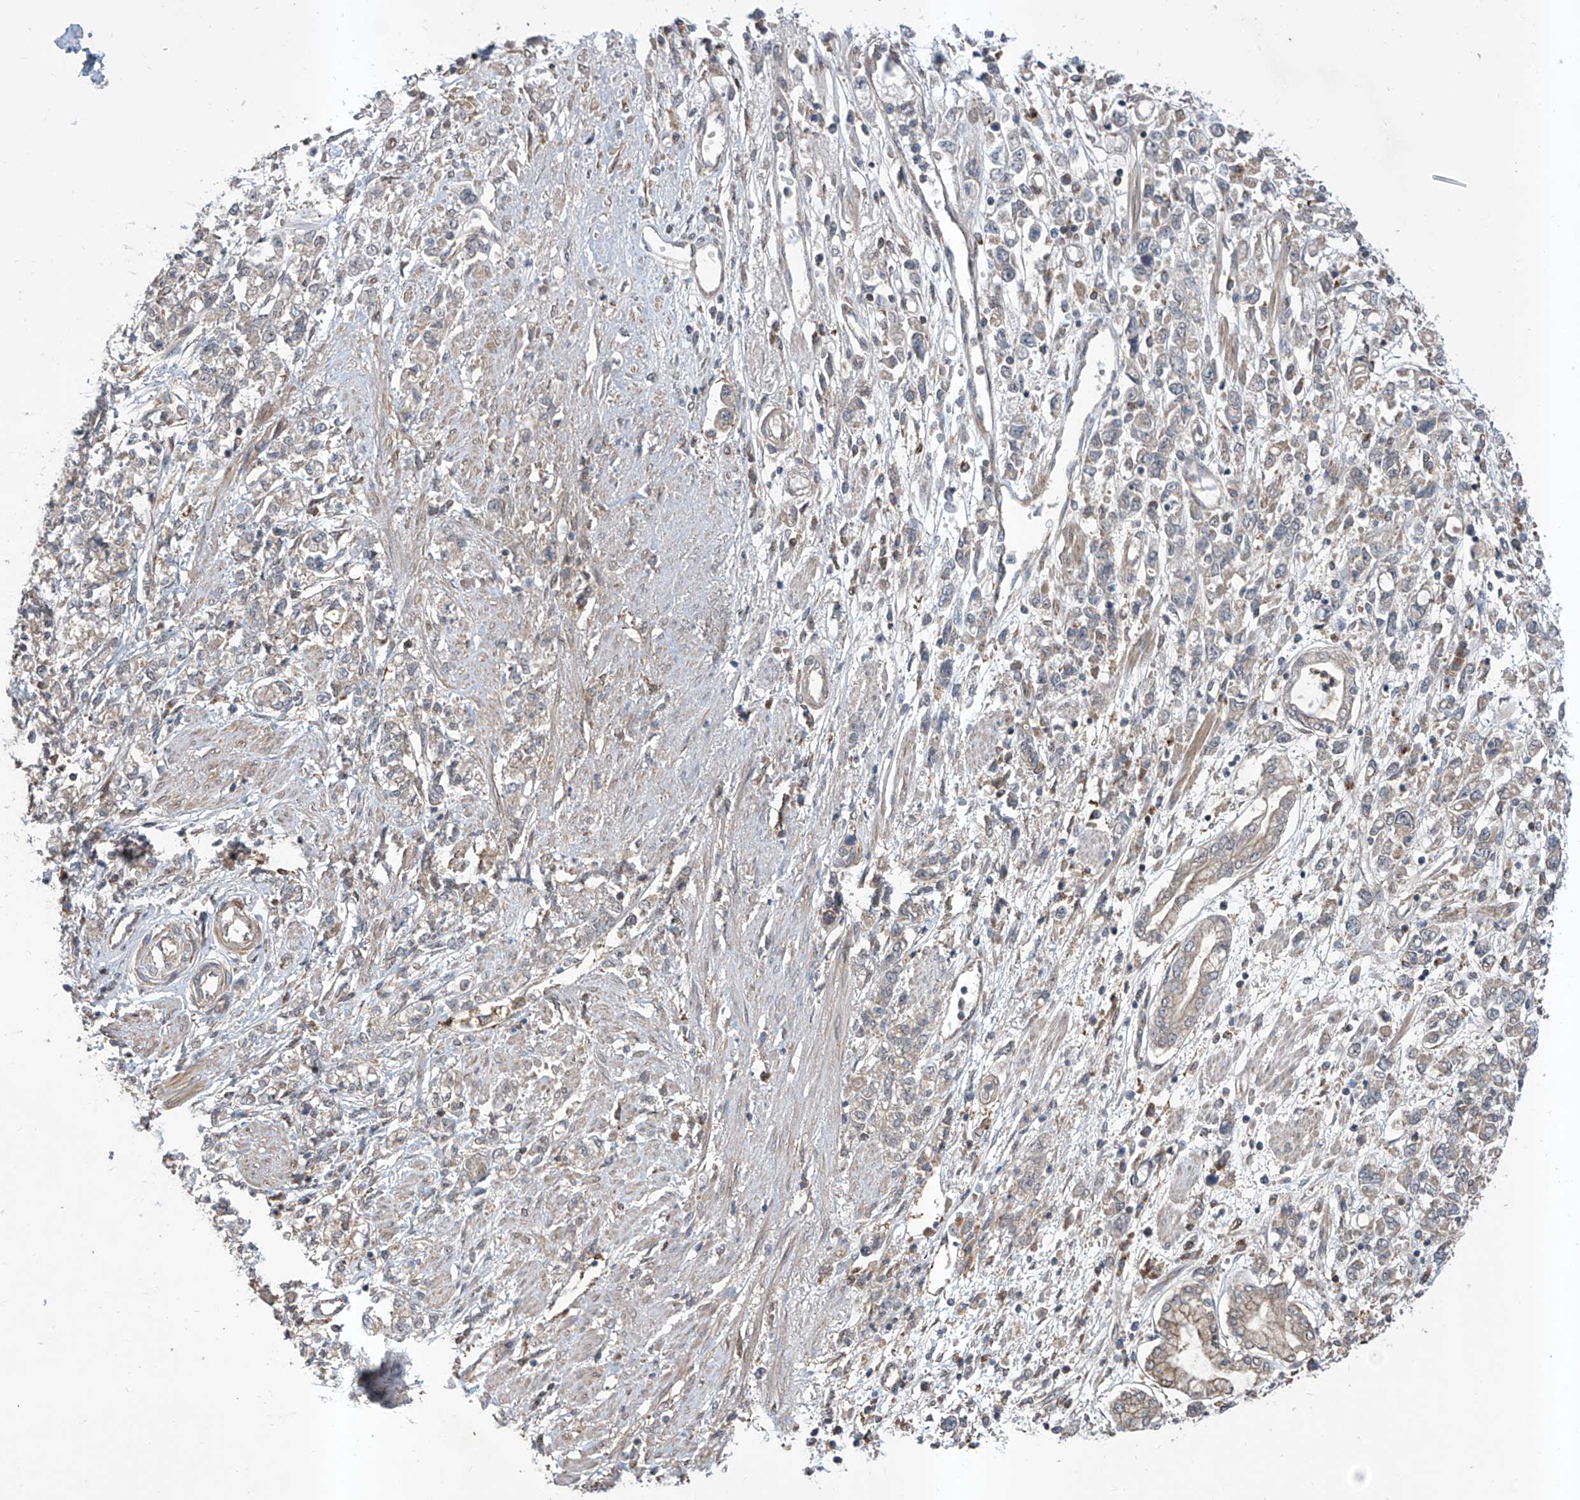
{"staining": {"intensity": "weak", "quantity": "<25%", "location": "cytoplasmic/membranous"}, "tissue": "stomach cancer", "cell_type": "Tumor cells", "image_type": "cancer", "snomed": [{"axis": "morphology", "description": "Adenocarcinoma, NOS"}, {"axis": "topography", "description": "Stomach"}], "caption": "Tumor cells show no significant protein positivity in adenocarcinoma (stomach). (Immunohistochemistry (ihc), brightfield microscopy, high magnification).", "gene": "HOXC8", "patient": {"sex": "female", "age": 76}}